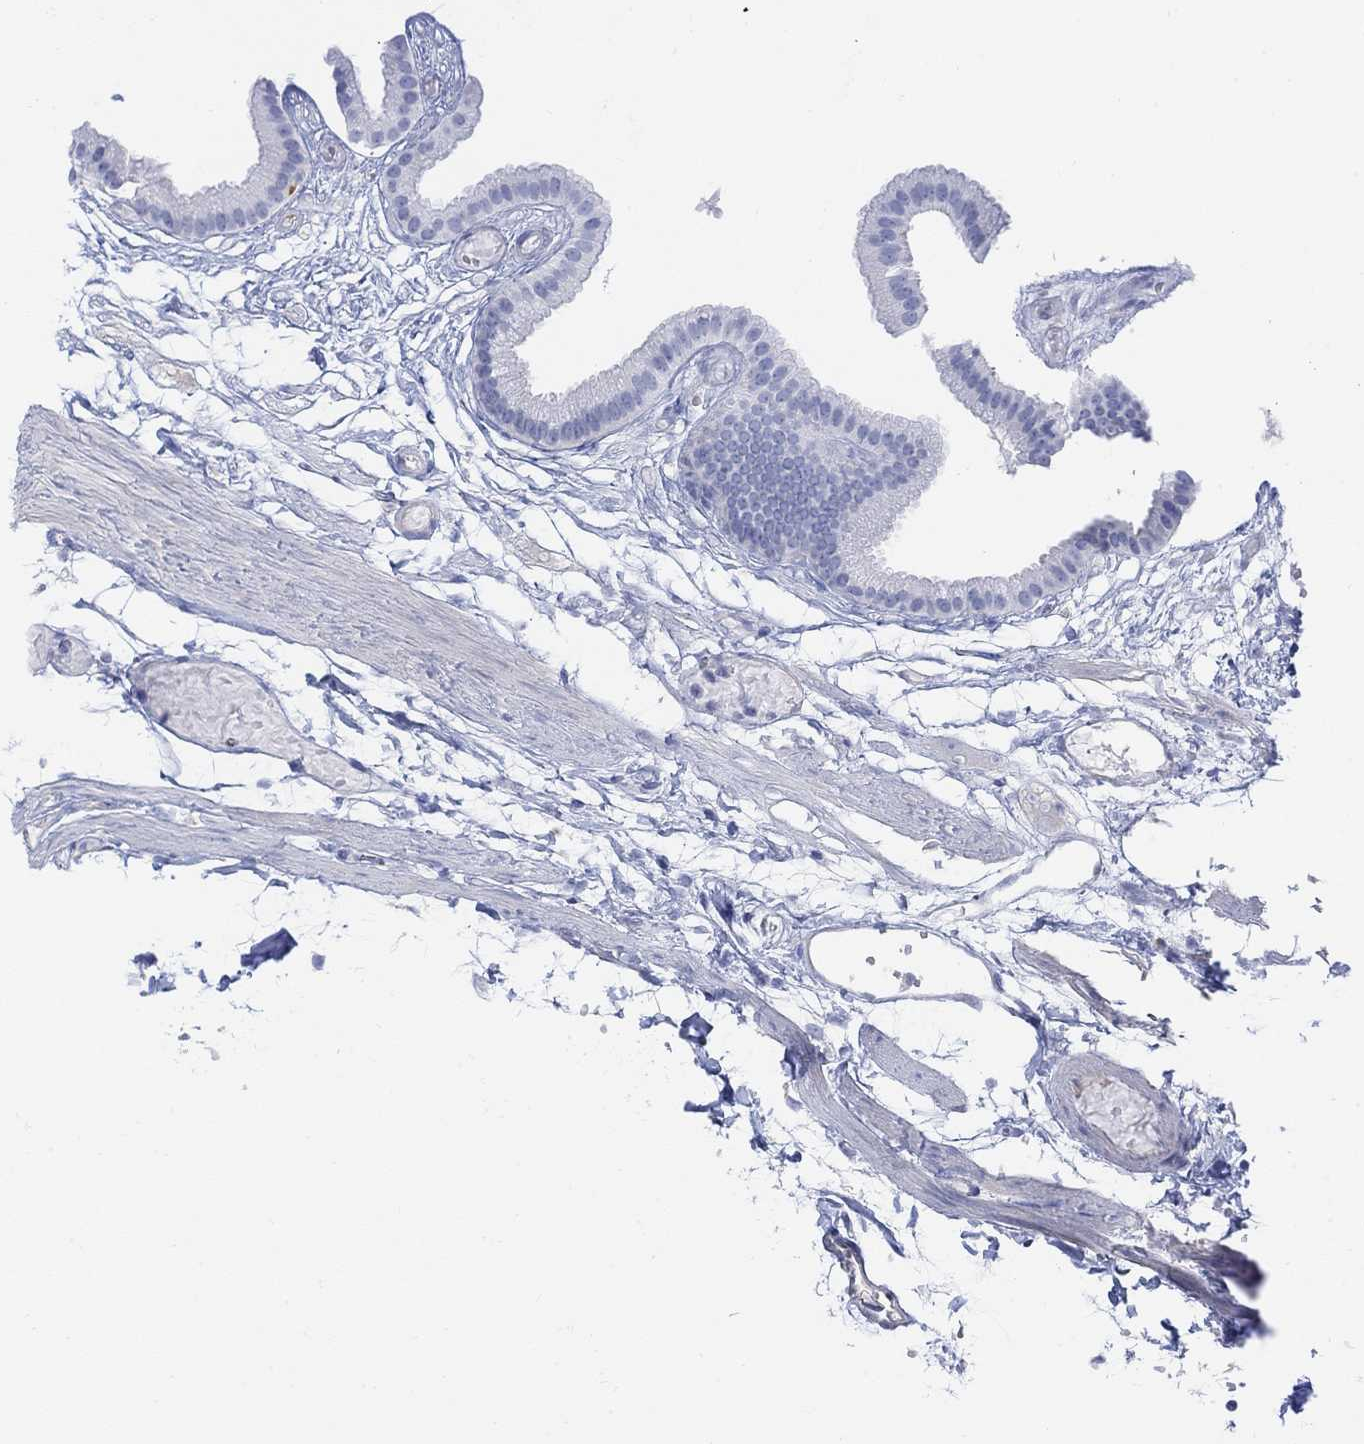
{"staining": {"intensity": "negative", "quantity": "none", "location": "none"}, "tissue": "gallbladder", "cell_type": "Glandular cells", "image_type": "normal", "snomed": [{"axis": "morphology", "description": "Normal tissue, NOS"}, {"axis": "topography", "description": "Gallbladder"}], "caption": "Immunohistochemistry histopathology image of unremarkable gallbladder: human gallbladder stained with DAB (3,3'-diaminobenzidine) exhibits no significant protein staining in glandular cells.", "gene": "GNG13", "patient": {"sex": "female", "age": 45}}